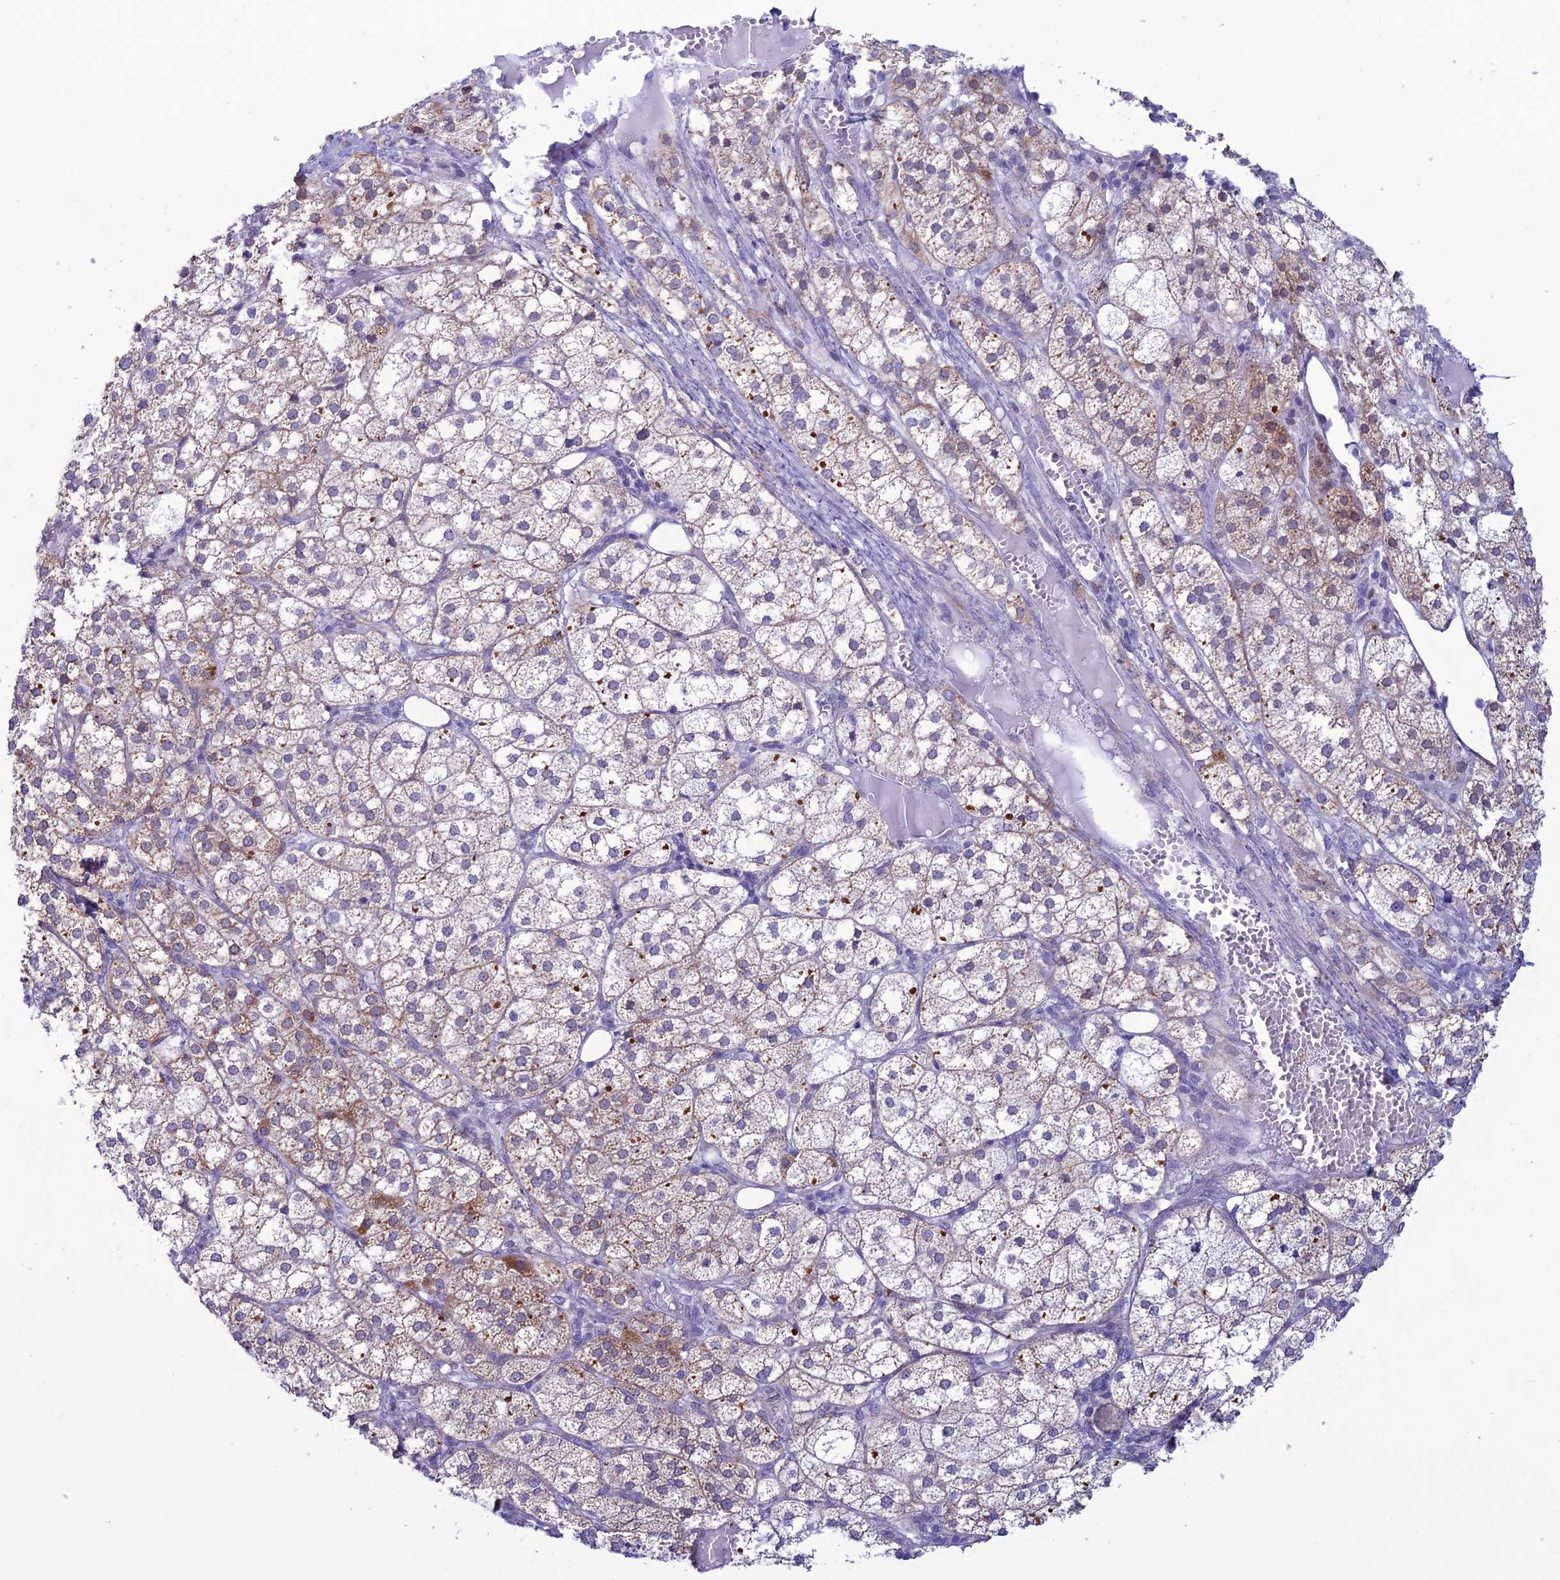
{"staining": {"intensity": "moderate", "quantity": "25%-75%", "location": "cytoplasmic/membranous"}, "tissue": "adrenal gland", "cell_type": "Glandular cells", "image_type": "normal", "snomed": [{"axis": "morphology", "description": "Normal tissue, NOS"}, {"axis": "topography", "description": "Adrenal gland"}], "caption": "This image exhibits normal adrenal gland stained with immunohistochemistry to label a protein in brown. The cytoplasmic/membranous of glandular cells show moderate positivity for the protein. Nuclei are counter-stained blue.", "gene": "CFAP210", "patient": {"sex": "female", "age": 61}}